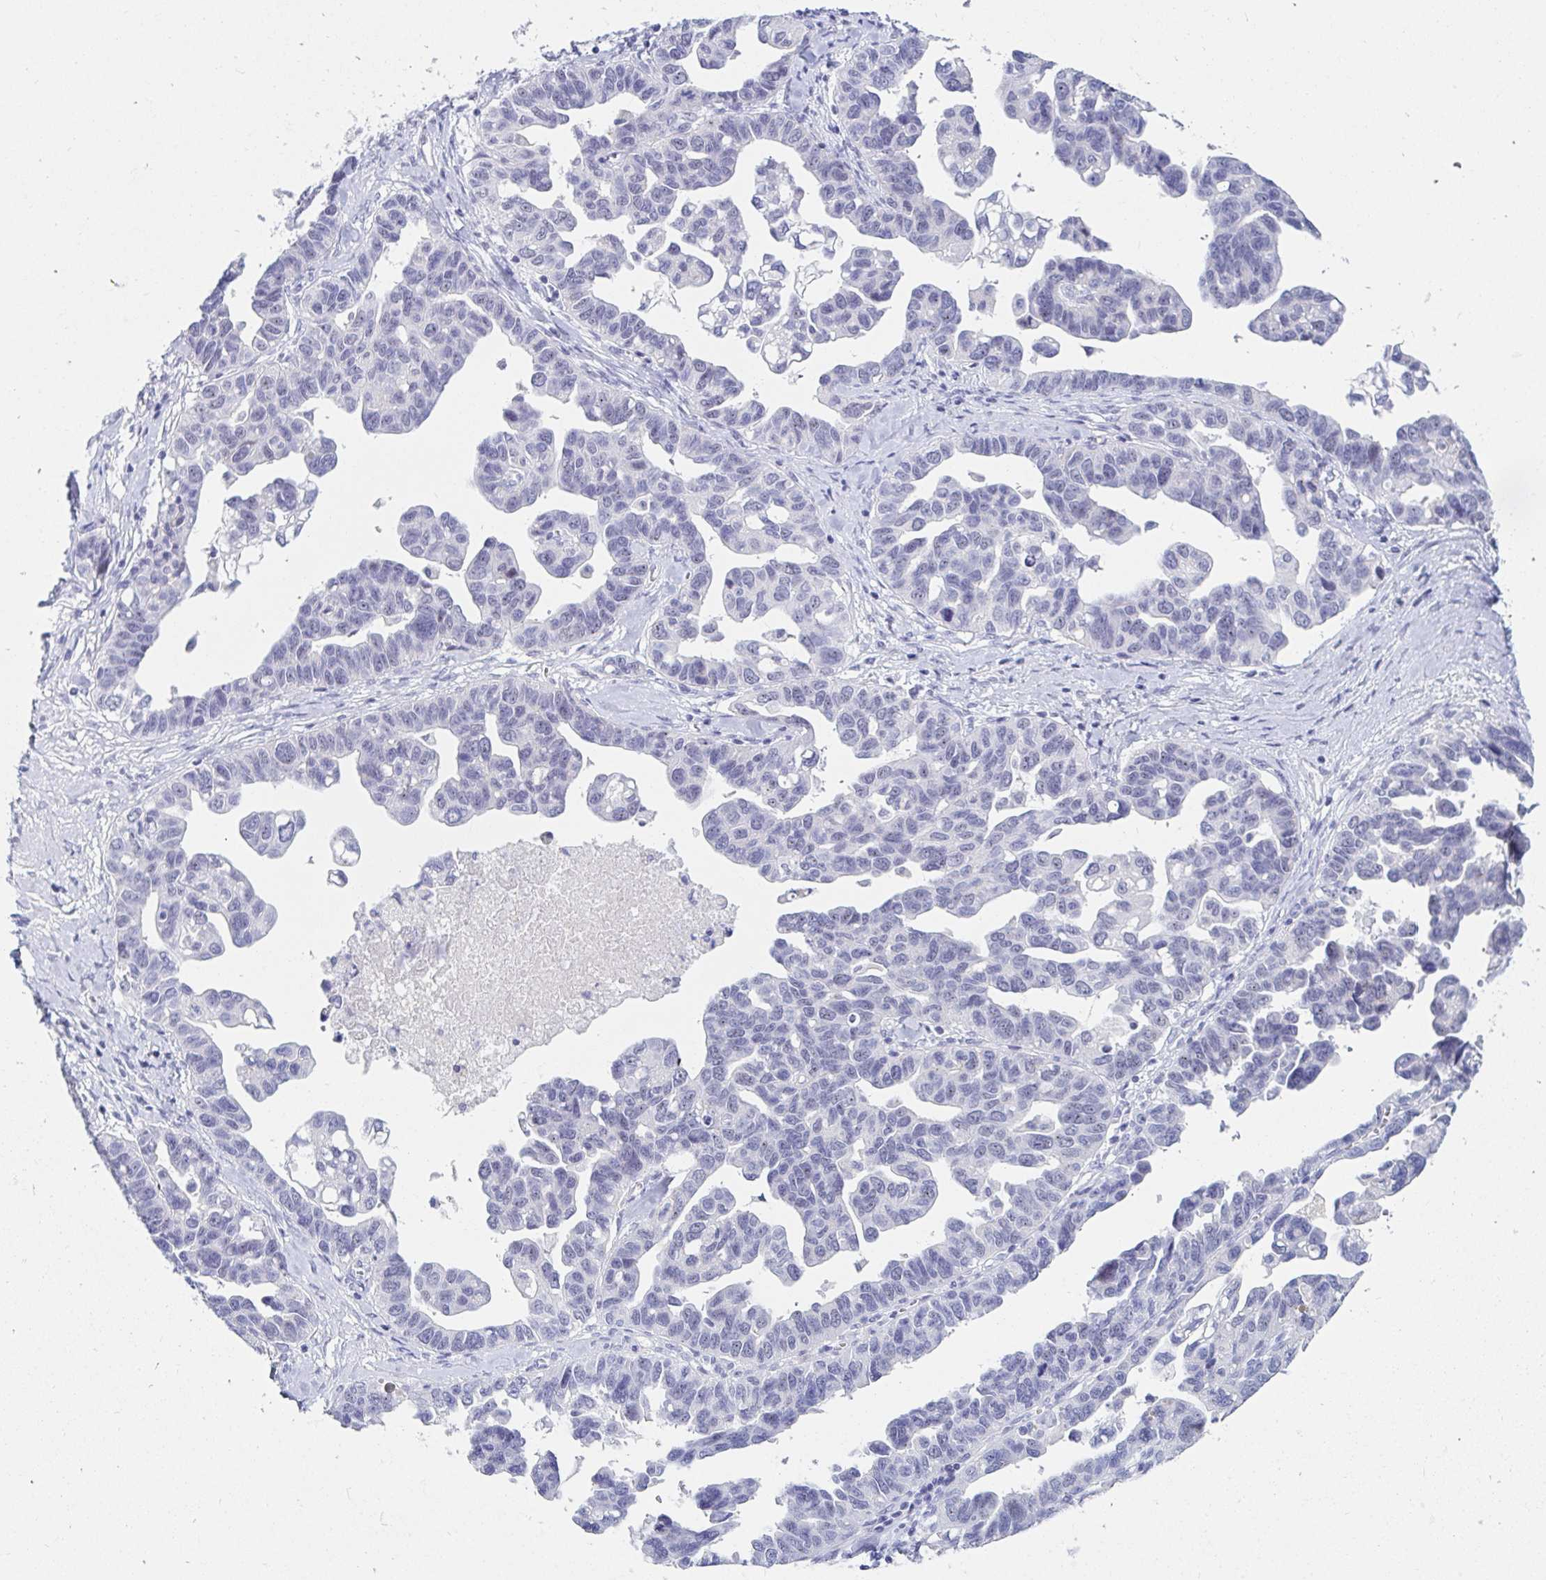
{"staining": {"intensity": "negative", "quantity": "none", "location": "none"}, "tissue": "ovarian cancer", "cell_type": "Tumor cells", "image_type": "cancer", "snomed": [{"axis": "morphology", "description": "Cystadenocarcinoma, serous, NOS"}, {"axis": "topography", "description": "Ovary"}], "caption": "Protein analysis of ovarian cancer (serous cystadenocarcinoma) exhibits no significant staining in tumor cells.", "gene": "OR10K1", "patient": {"sex": "female", "age": 69}}